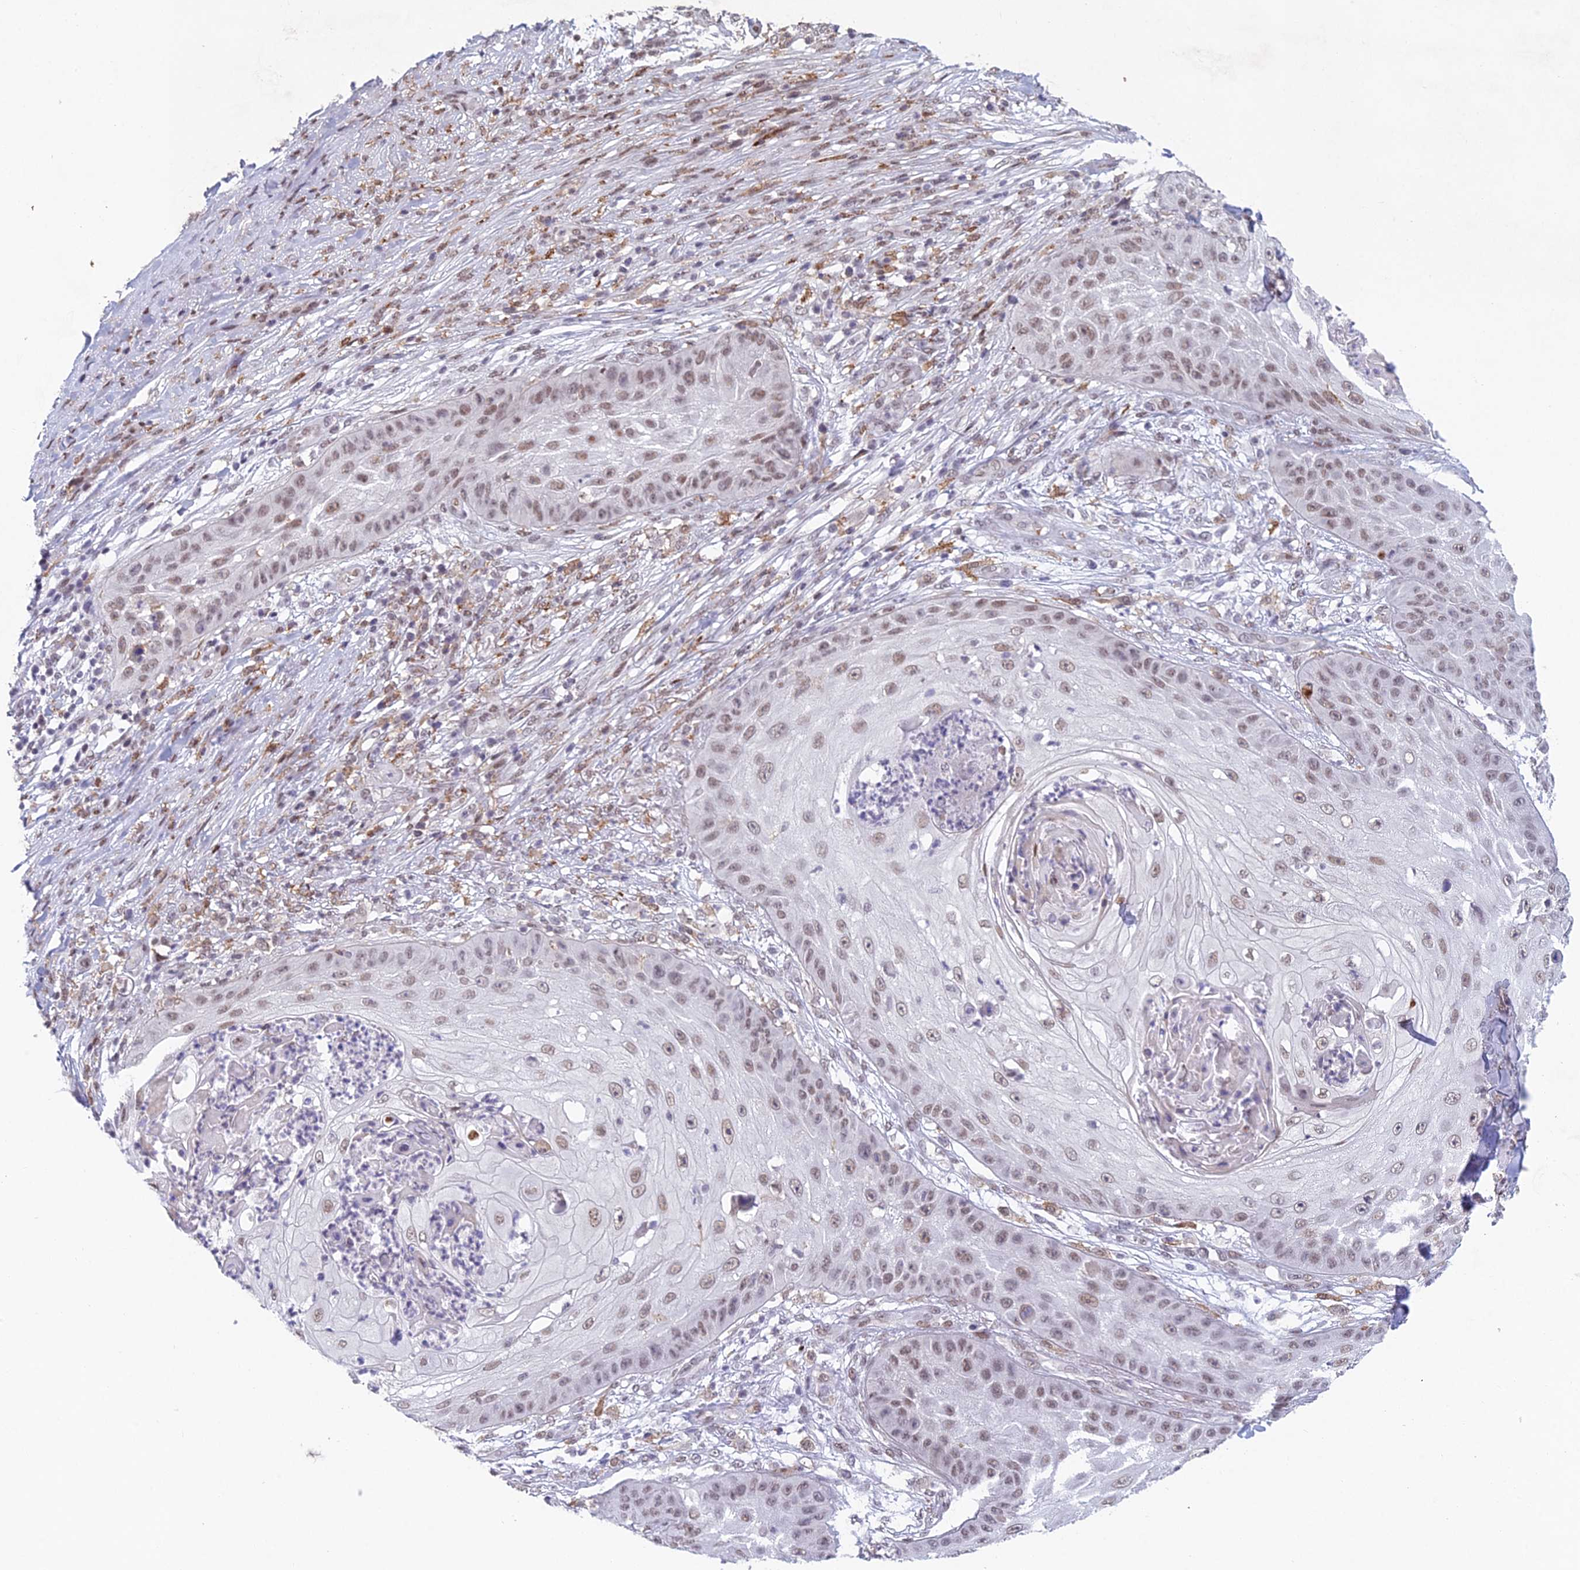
{"staining": {"intensity": "weak", "quantity": ">75%", "location": "nuclear"}, "tissue": "skin cancer", "cell_type": "Tumor cells", "image_type": "cancer", "snomed": [{"axis": "morphology", "description": "Squamous cell carcinoma, NOS"}, {"axis": "topography", "description": "Skin"}], "caption": "A high-resolution micrograph shows immunohistochemistry (IHC) staining of squamous cell carcinoma (skin), which displays weak nuclear expression in approximately >75% of tumor cells.", "gene": "ABHD17A", "patient": {"sex": "male", "age": 70}}